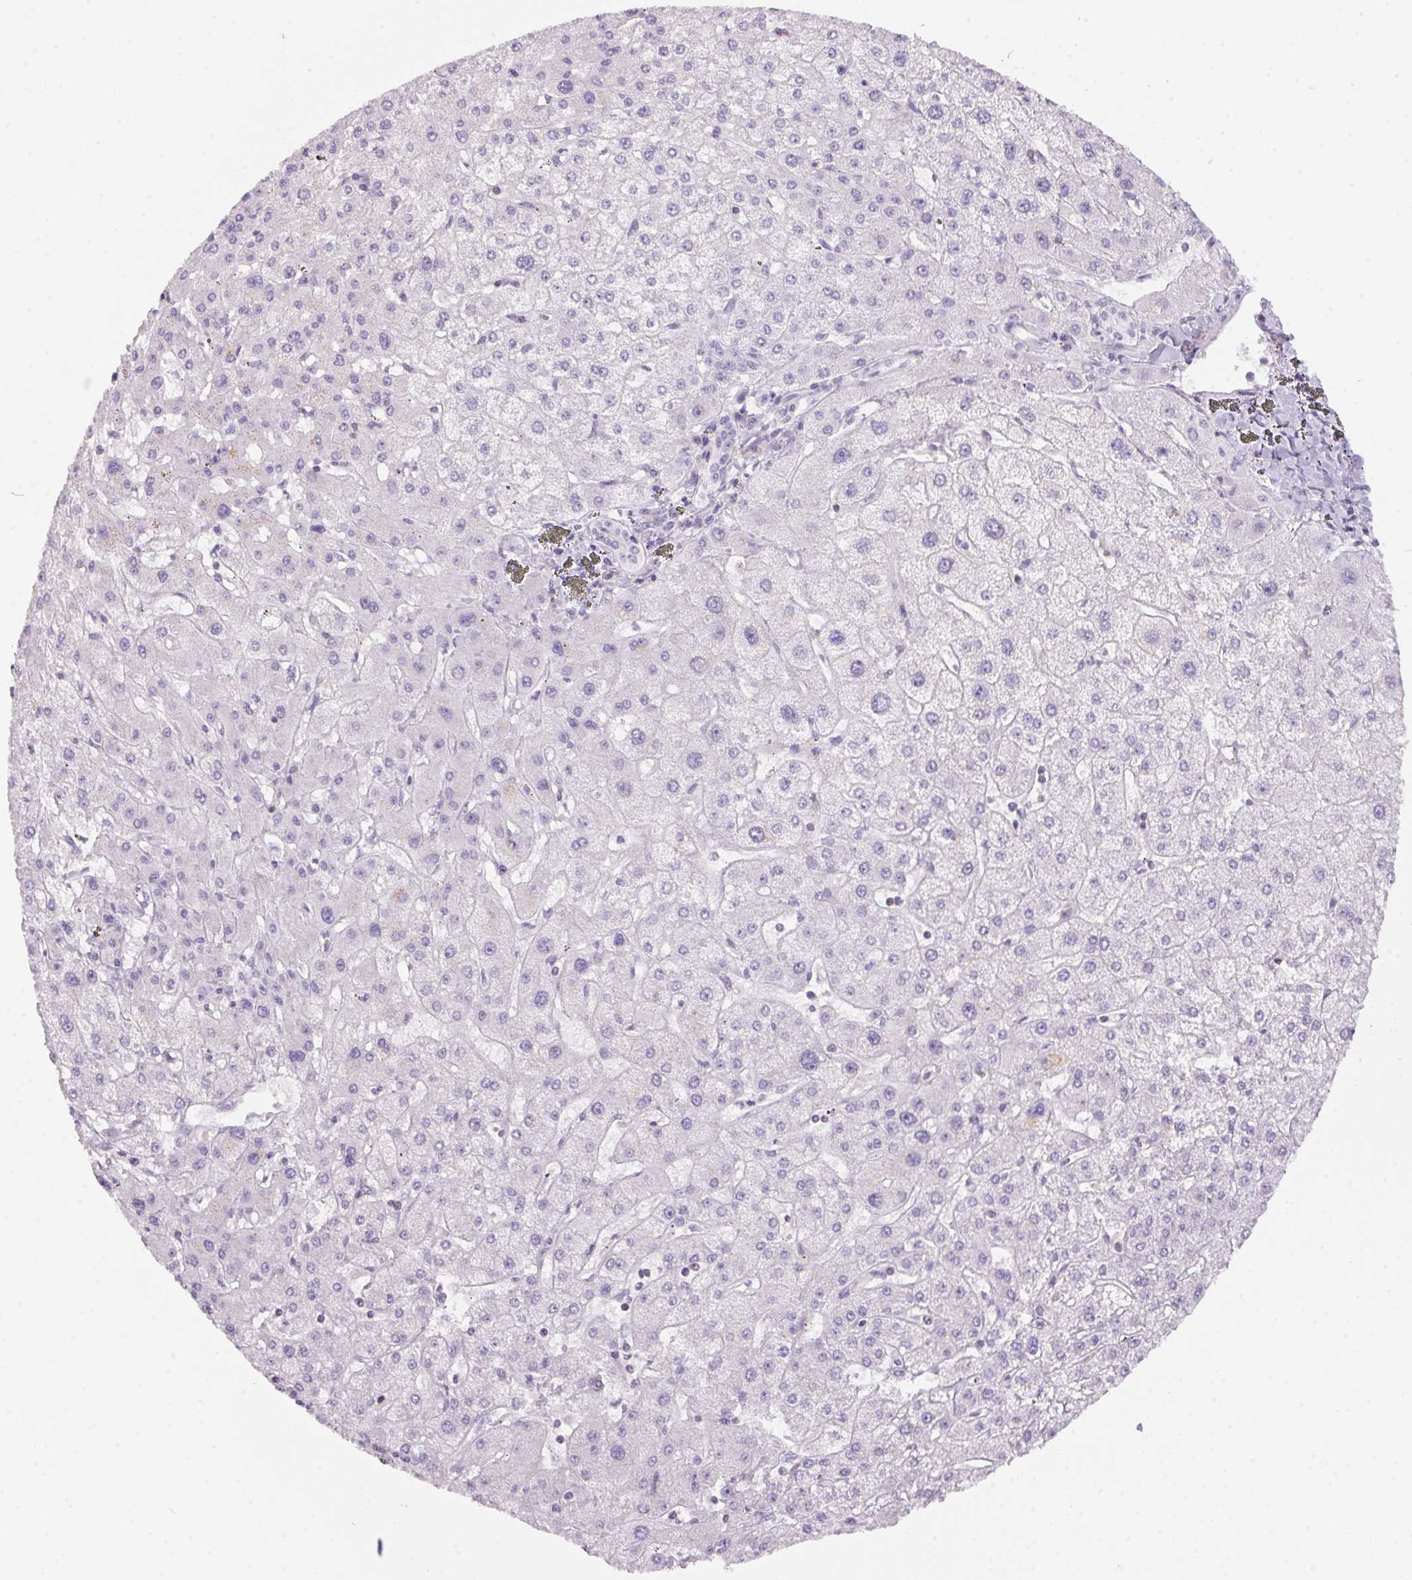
{"staining": {"intensity": "negative", "quantity": "none", "location": "none"}, "tissue": "liver cancer", "cell_type": "Tumor cells", "image_type": "cancer", "snomed": [{"axis": "morphology", "description": "Cholangiocarcinoma"}, {"axis": "topography", "description": "Liver"}], "caption": "The IHC histopathology image has no significant positivity in tumor cells of cholangiocarcinoma (liver) tissue.", "gene": "S100A2", "patient": {"sex": "female", "age": 60}}